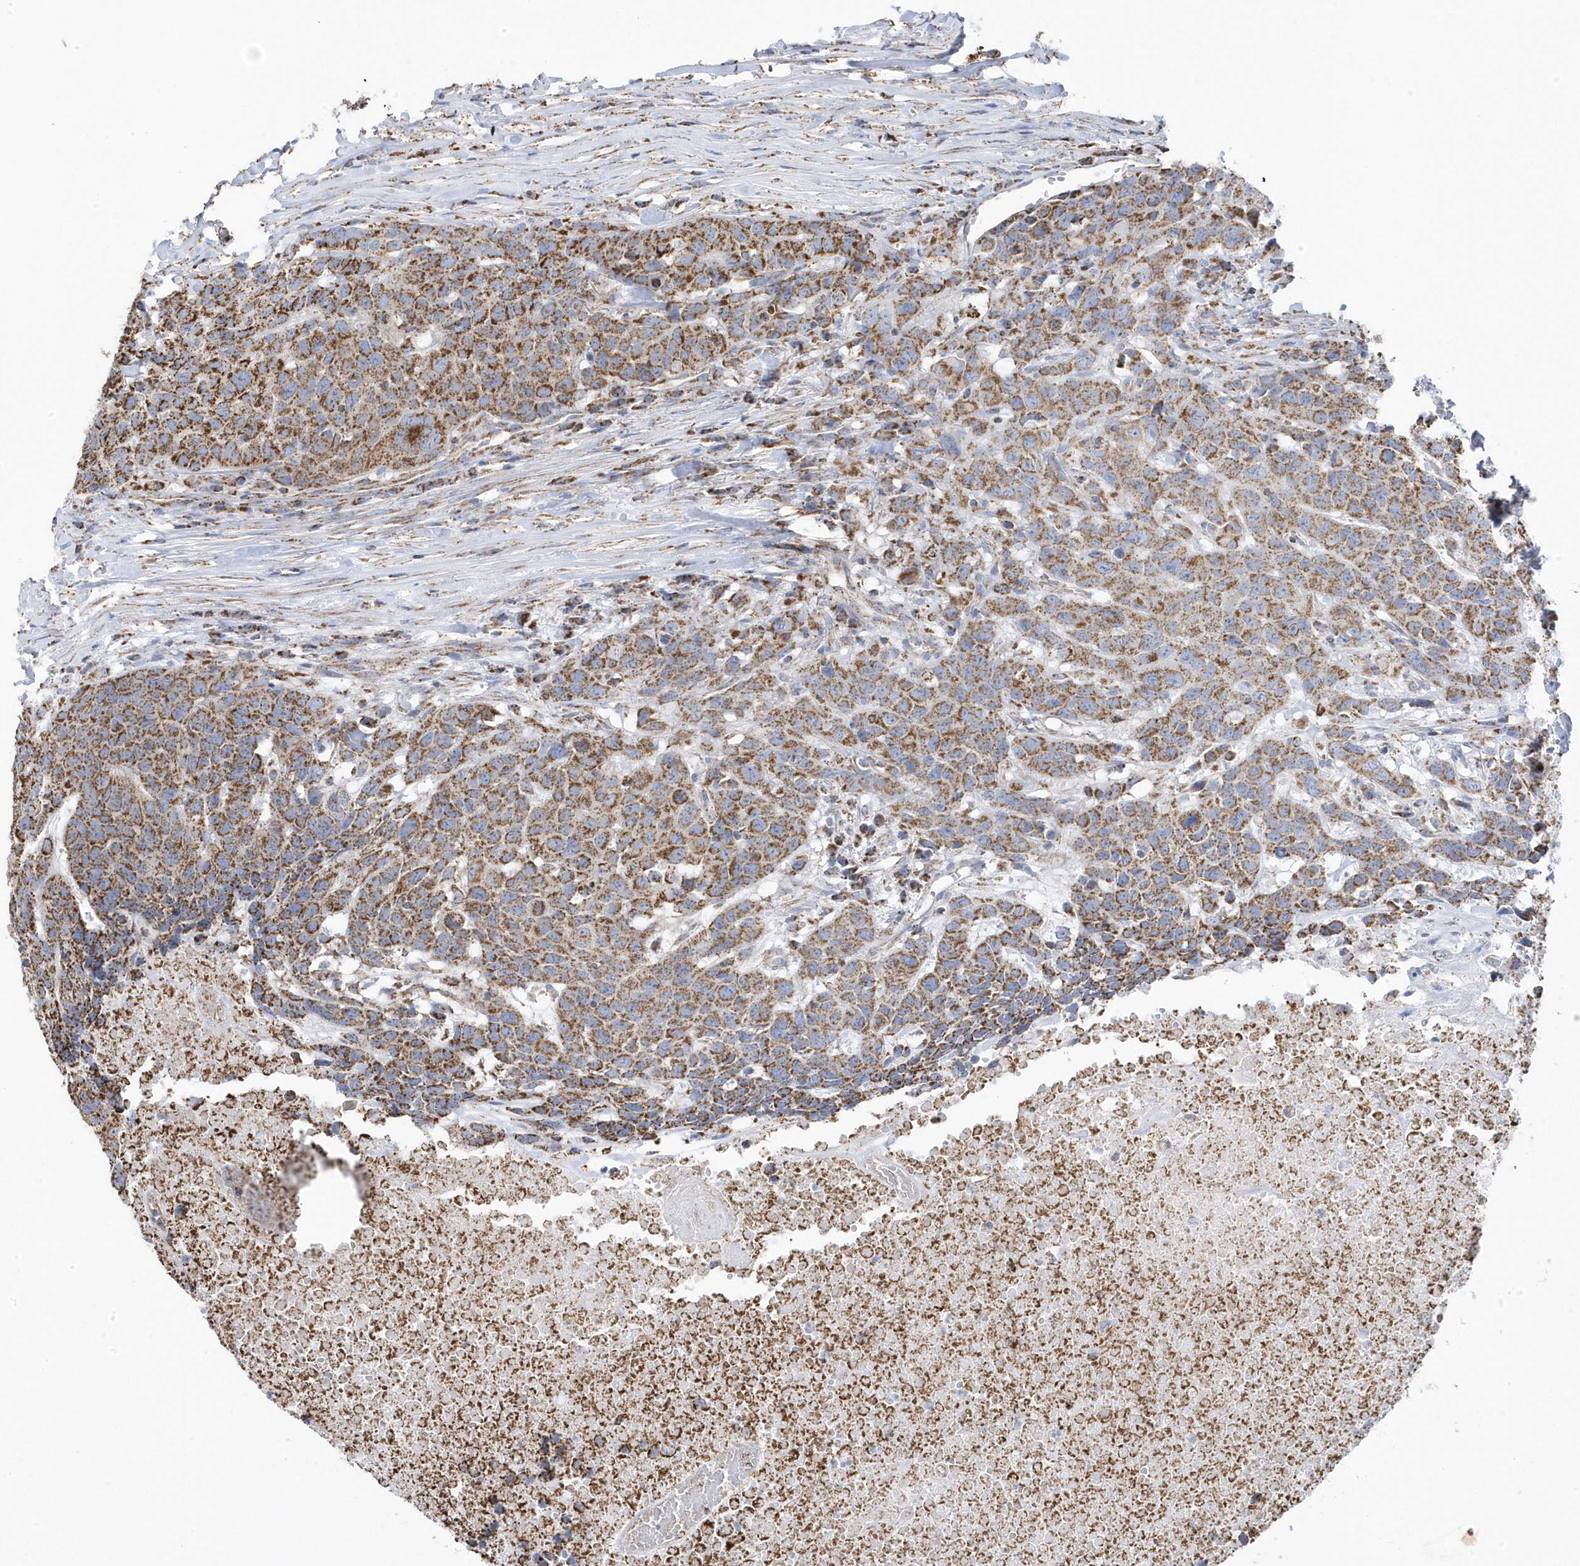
{"staining": {"intensity": "moderate", "quantity": ">75%", "location": "cytoplasmic/membranous"}, "tissue": "head and neck cancer", "cell_type": "Tumor cells", "image_type": "cancer", "snomed": [{"axis": "morphology", "description": "Squamous cell carcinoma, NOS"}, {"axis": "topography", "description": "Head-Neck"}], "caption": "Head and neck cancer (squamous cell carcinoma) stained with a brown dye exhibits moderate cytoplasmic/membranous positive expression in about >75% of tumor cells.", "gene": "GTPBP8", "patient": {"sex": "male", "age": 66}}